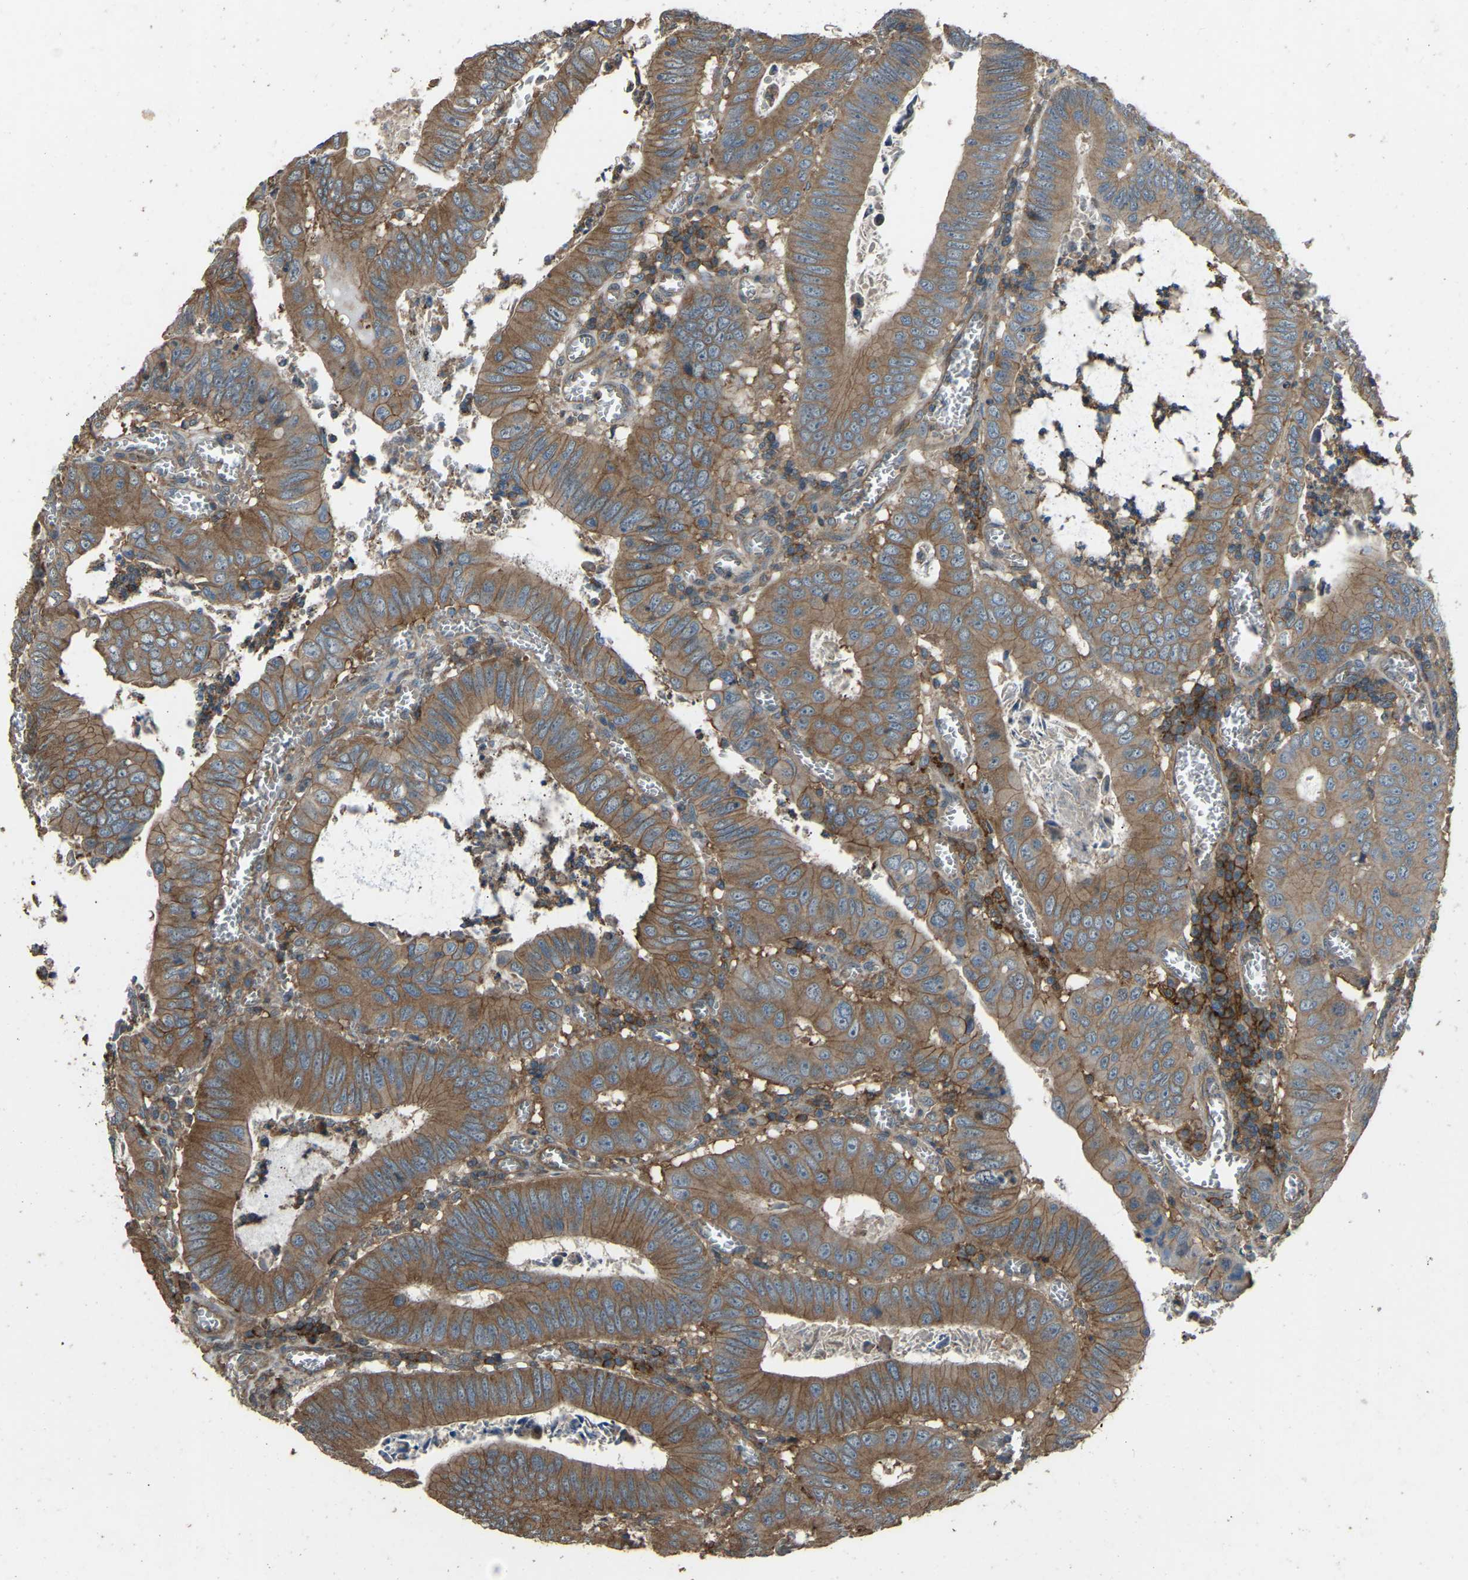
{"staining": {"intensity": "moderate", "quantity": ">75%", "location": "cytoplasmic/membranous"}, "tissue": "colorectal cancer", "cell_type": "Tumor cells", "image_type": "cancer", "snomed": [{"axis": "morphology", "description": "Inflammation, NOS"}, {"axis": "morphology", "description": "Adenocarcinoma, NOS"}, {"axis": "topography", "description": "Colon"}], "caption": "Adenocarcinoma (colorectal) stained for a protein shows moderate cytoplasmic/membranous positivity in tumor cells.", "gene": "SLC4A2", "patient": {"sex": "male", "age": 72}}